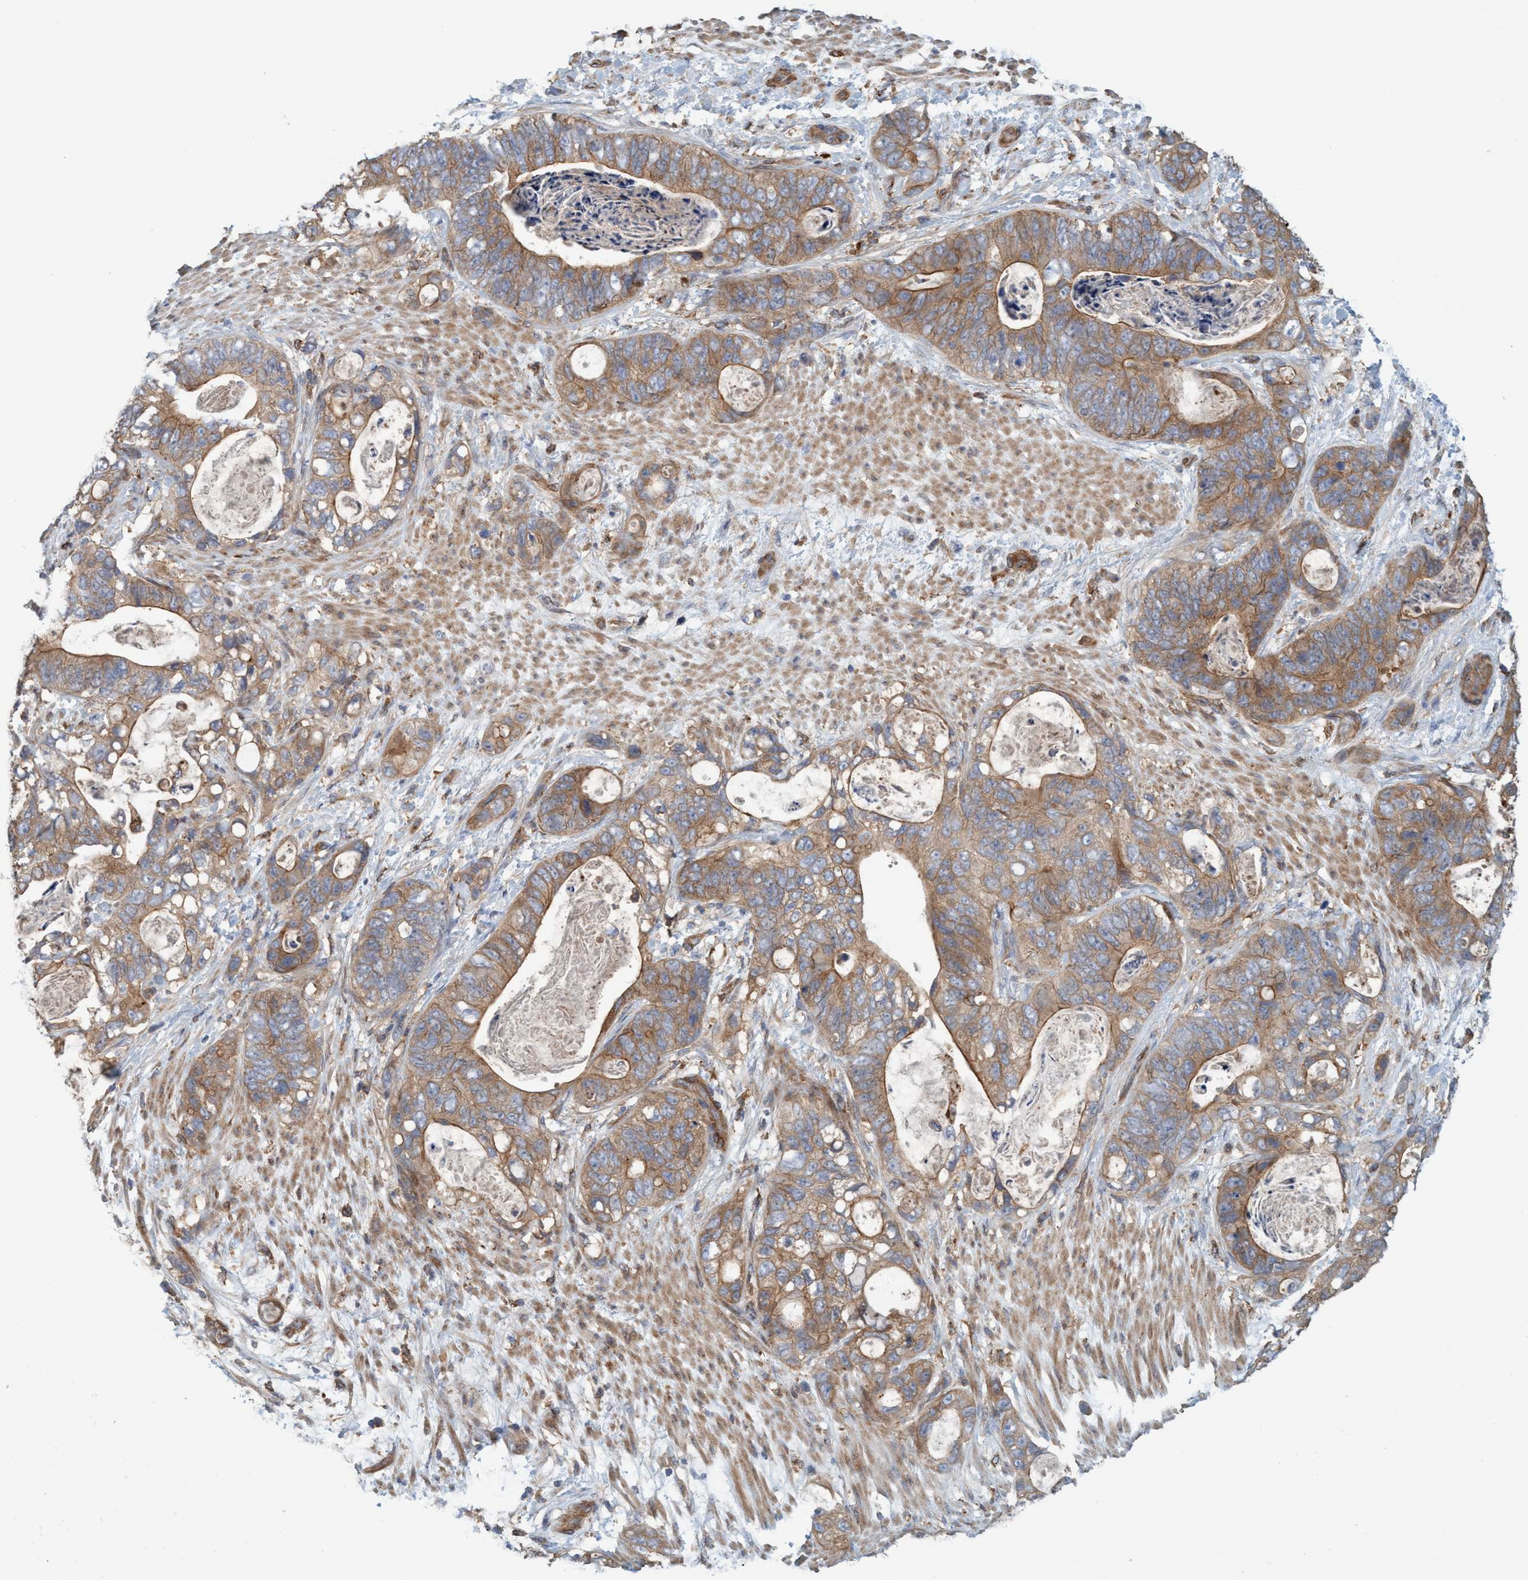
{"staining": {"intensity": "strong", "quantity": ">75%", "location": "cytoplasmic/membranous"}, "tissue": "stomach cancer", "cell_type": "Tumor cells", "image_type": "cancer", "snomed": [{"axis": "morphology", "description": "Normal tissue, NOS"}, {"axis": "morphology", "description": "Adenocarcinoma, NOS"}, {"axis": "topography", "description": "Stomach"}], "caption": "Protein expression analysis of human adenocarcinoma (stomach) reveals strong cytoplasmic/membranous positivity in about >75% of tumor cells.", "gene": "SPECC1", "patient": {"sex": "female", "age": 89}}